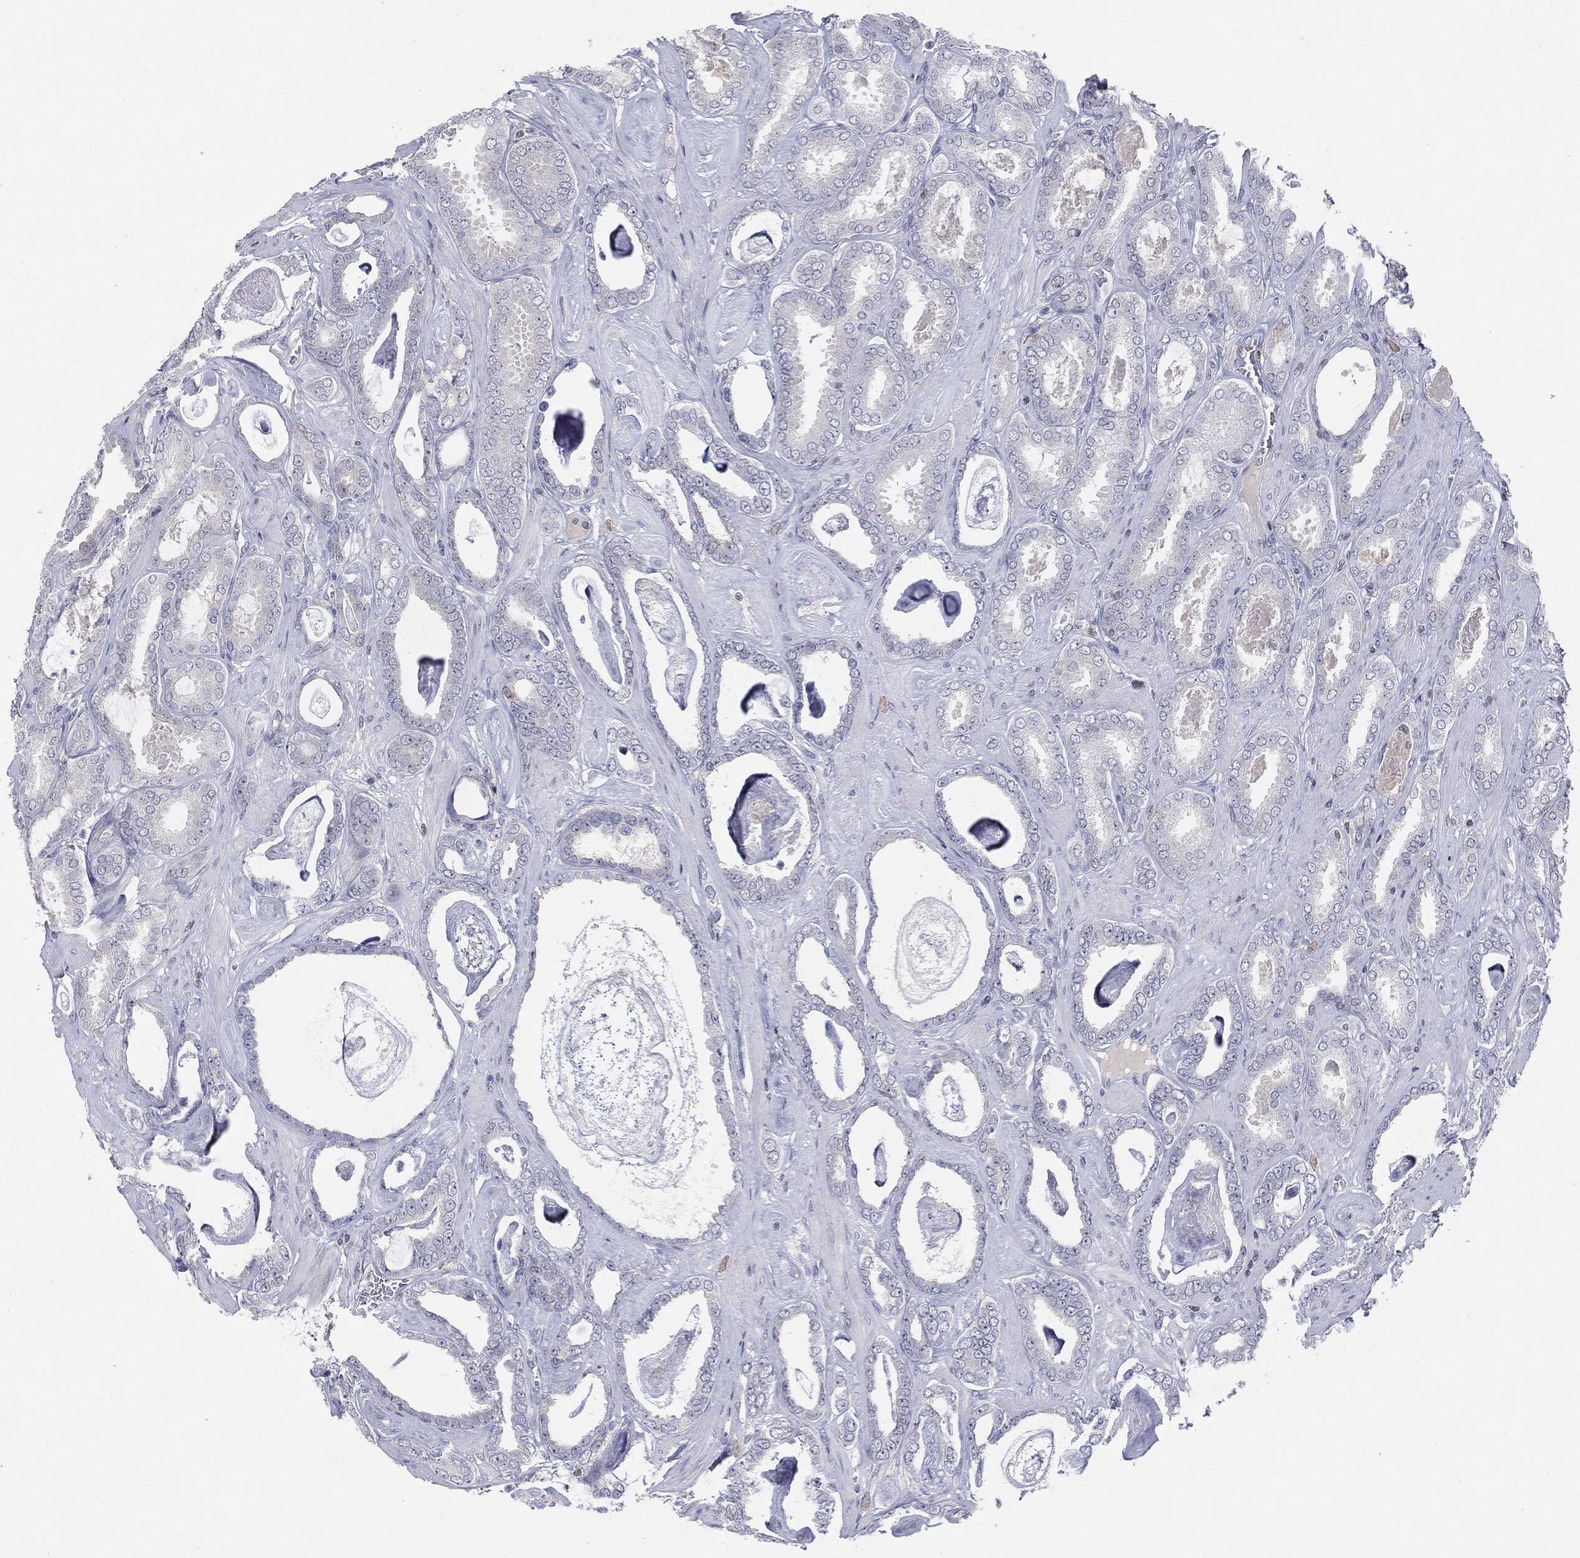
{"staining": {"intensity": "negative", "quantity": "none", "location": "none"}, "tissue": "prostate cancer", "cell_type": "Tumor cells", "image_type": "cancer", "snomed": [{"axis": "morphology", "description": "Adenocarcinoma, High grade"}, {"axis": "topography", "description": "Prostate"}], "caption": "Immunohistochemistry (IHC) micrograph of human prostate cancer (high-grade adenocarcinoma) stained for a protein (brown), which shows no expression in tumor cells.", "gene": "KIF2C", "patient": {"sex": "male", "age": 63}}